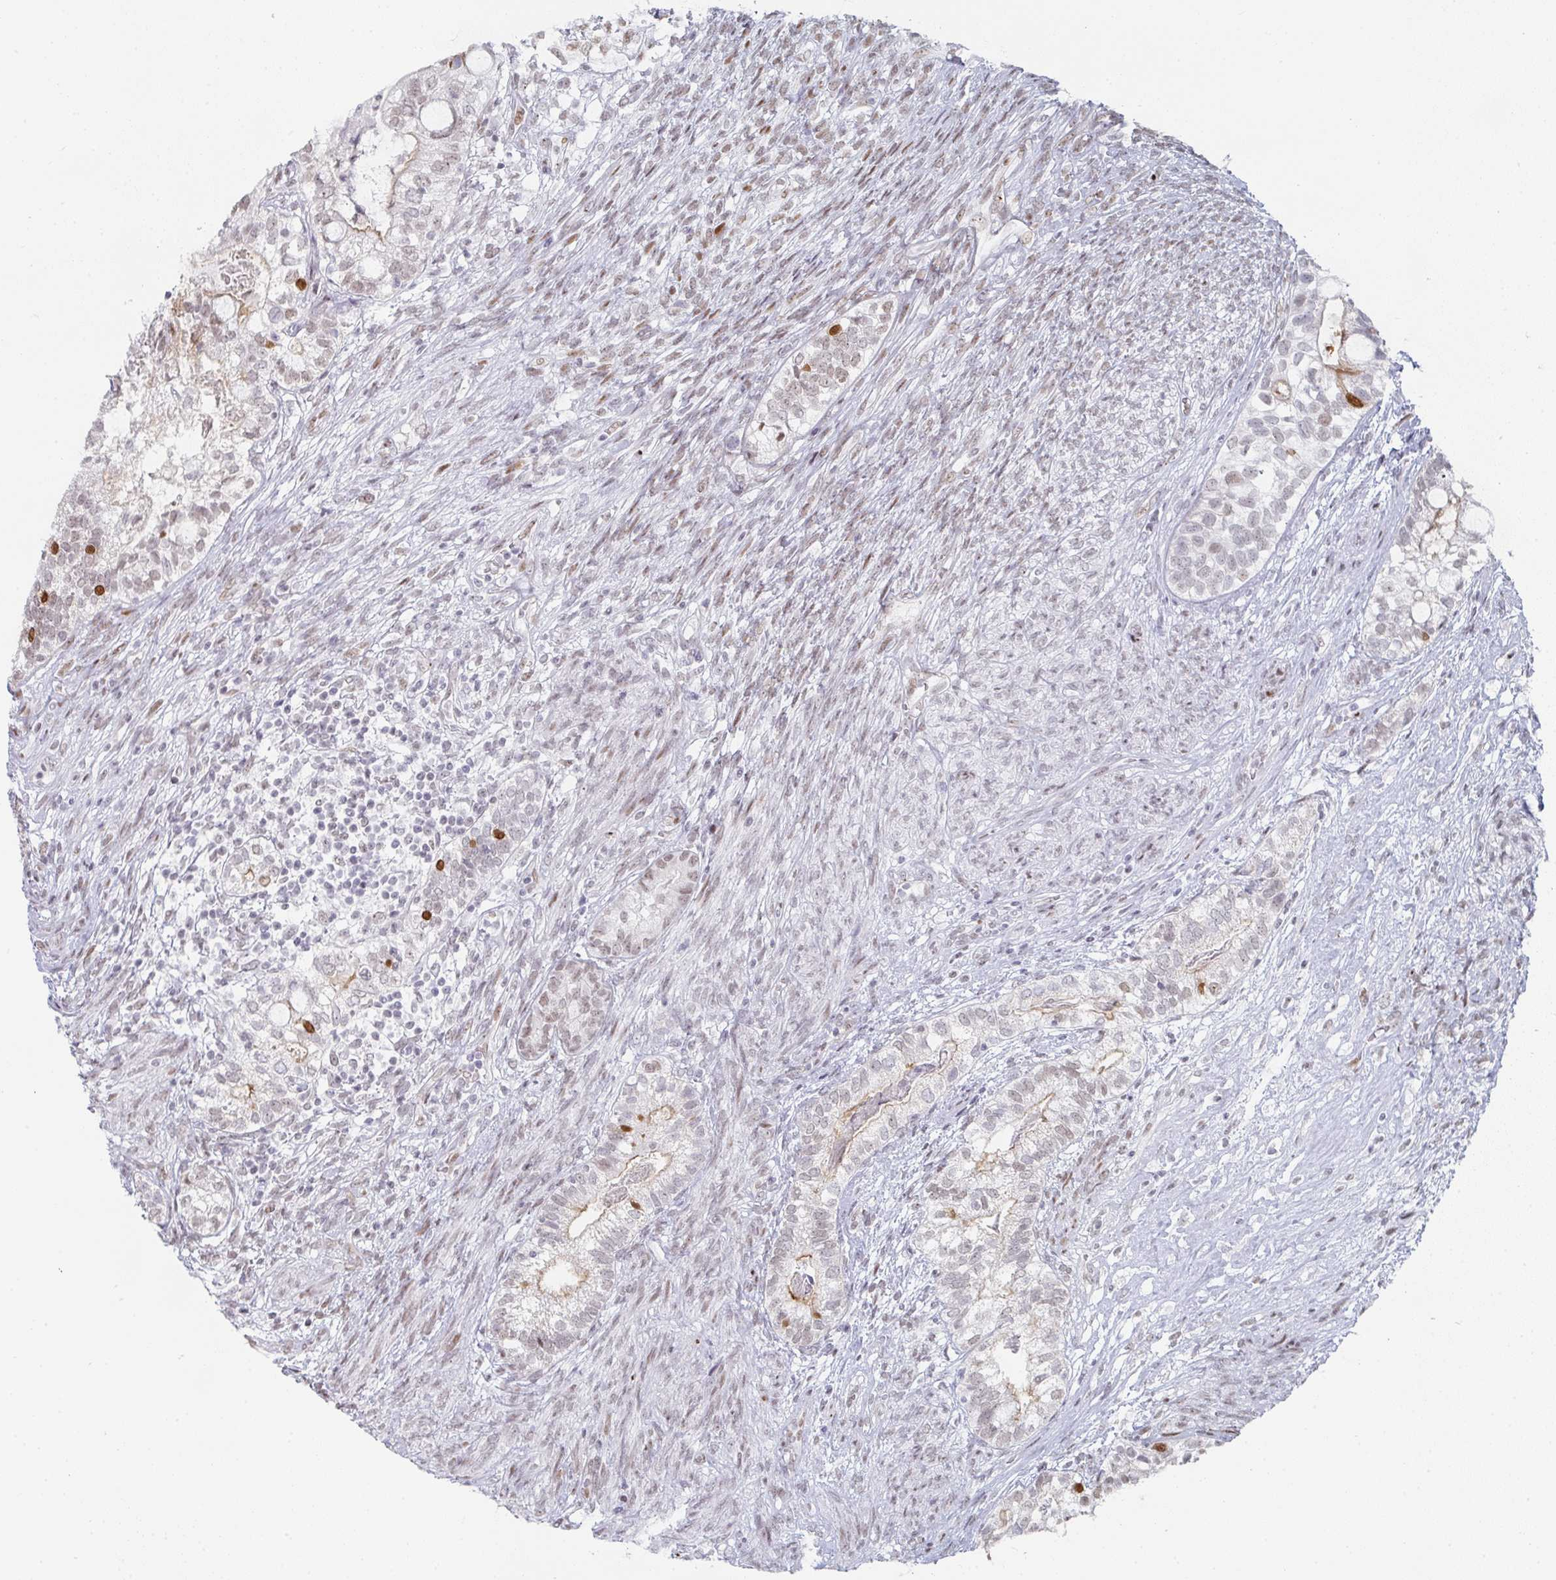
{"staining": {"intensity": "moderate", "quantity": "25%-75%", "location": "nuclear"}, "tissue": "testis cancer", "cell_type": "Tumor cells", "image_type": "cancer", "snomed": [{"axis": "morphology", "description": "Seminoma, NOS"}, {"axis": "morphology", "description": "Carcinoma, Embryonal, NOS"}, {"axis": "topography", "description": "Testis"}], "caption": "Immunohistochemistry staining of testis cancer, which displays medium levels of moderate nuclear positivity in approximately 25%-75% of tumor cells indicating moderate nuclear protein staining. The staining was performed using DAB (brown) for protein detection and nuclei were counterstained in hematoxylin (blue).", "gene": "POU2AF2", "patient": {"sex": "male", "age": 41}}